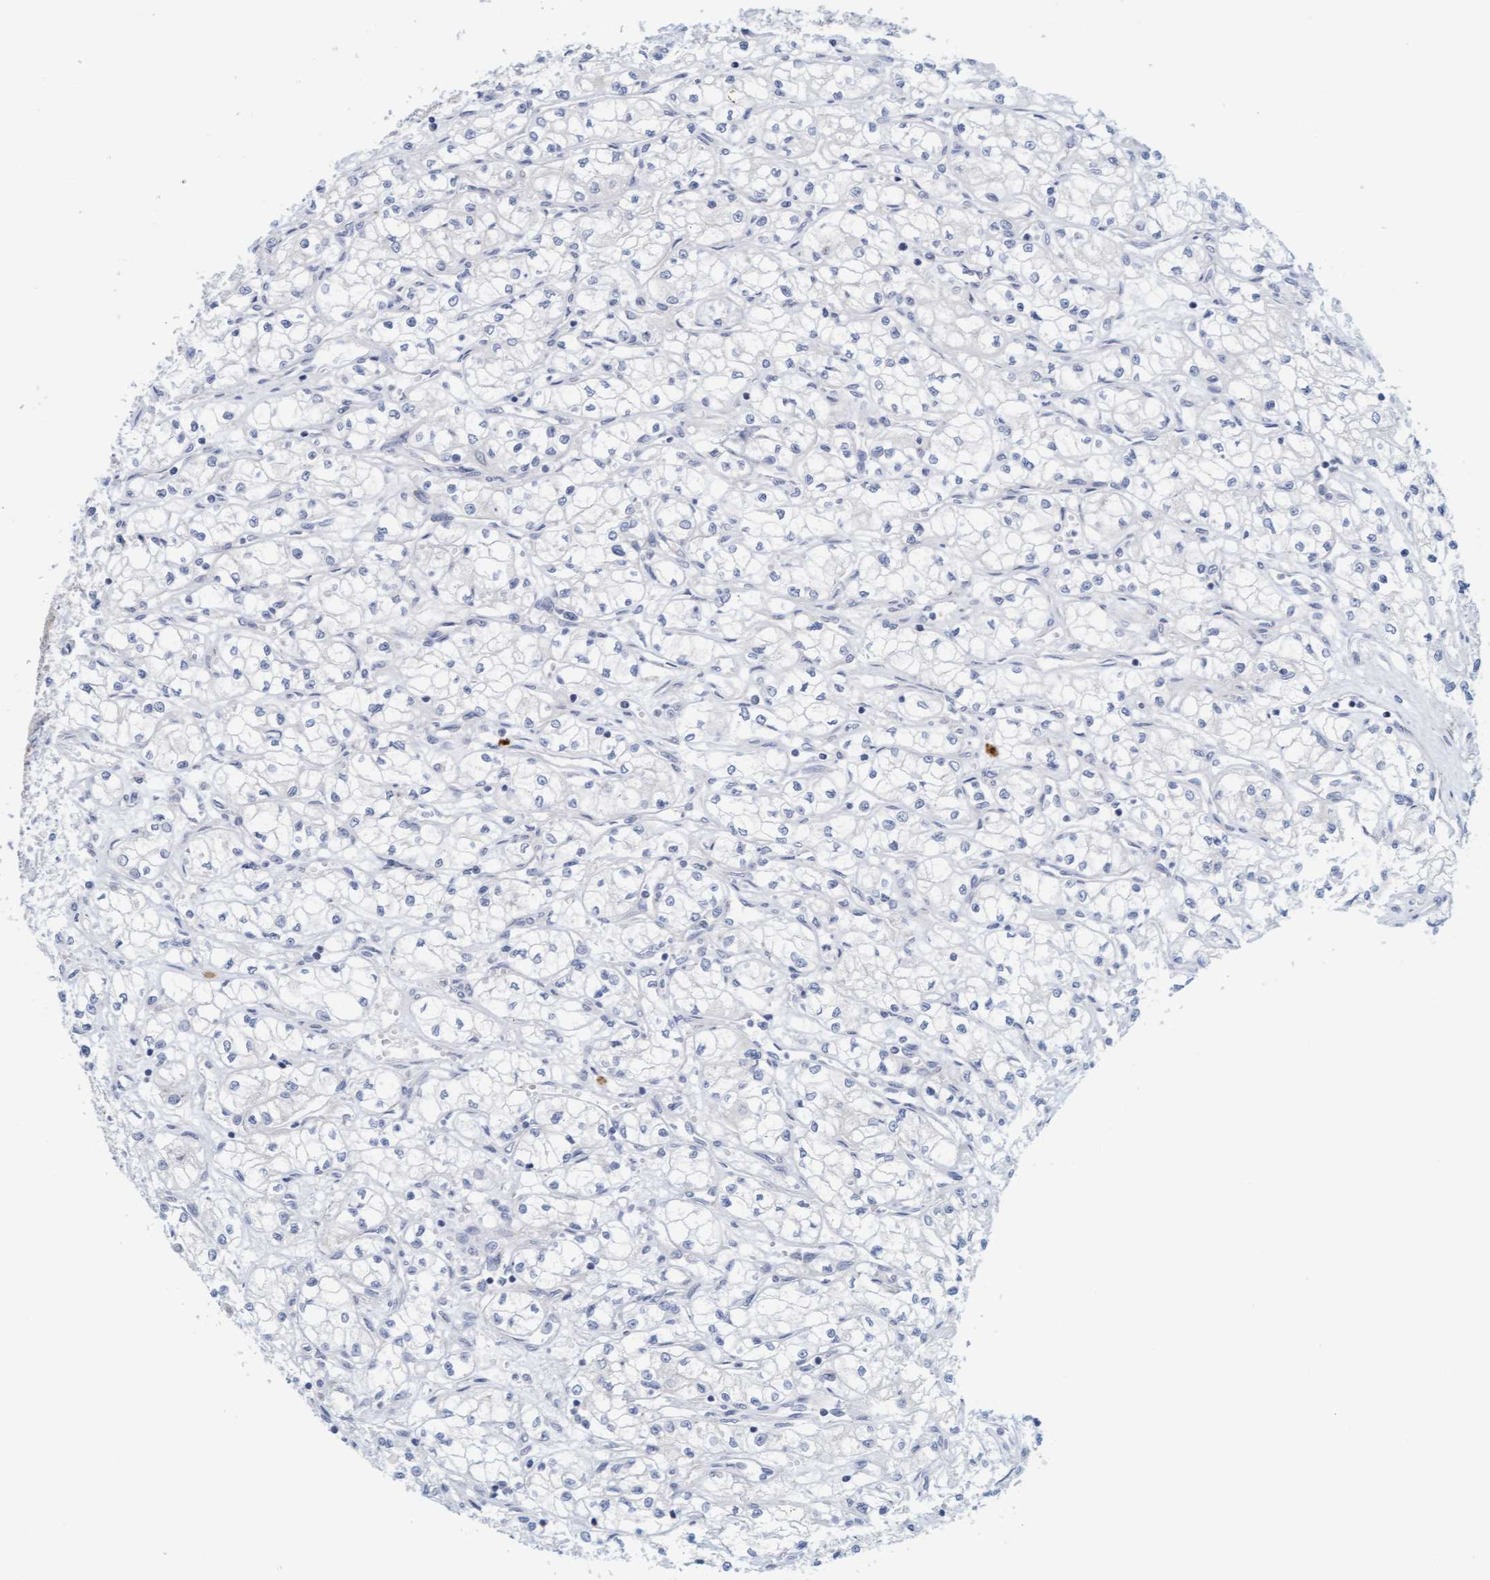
{"staining": {"intensity": "negative", "quantity": "none", "location": "none"}, "tissue": "renal cancer", "cell_type": "Tumor cells", "image_type": "cancer", "snomed": [{"axis": "morphology", "description": "Normal tissue, NOS"}, {"axis": "morphology", "description": "Adenocarcinoma, NOS"}, {"axis": "topography", "description": "Kidney"}], "caption": "Immunohistochemistry (IHC) photomicrograph of neoplastic tissue: human renal cancer stained with DAB shows no significant protein positivity in tumor cells. (DAB immunohistochemistry visualized using brightfield microscopy, high magnification).", "gene": "CPA3", "patient": {"sex": "male", "age": 59}}